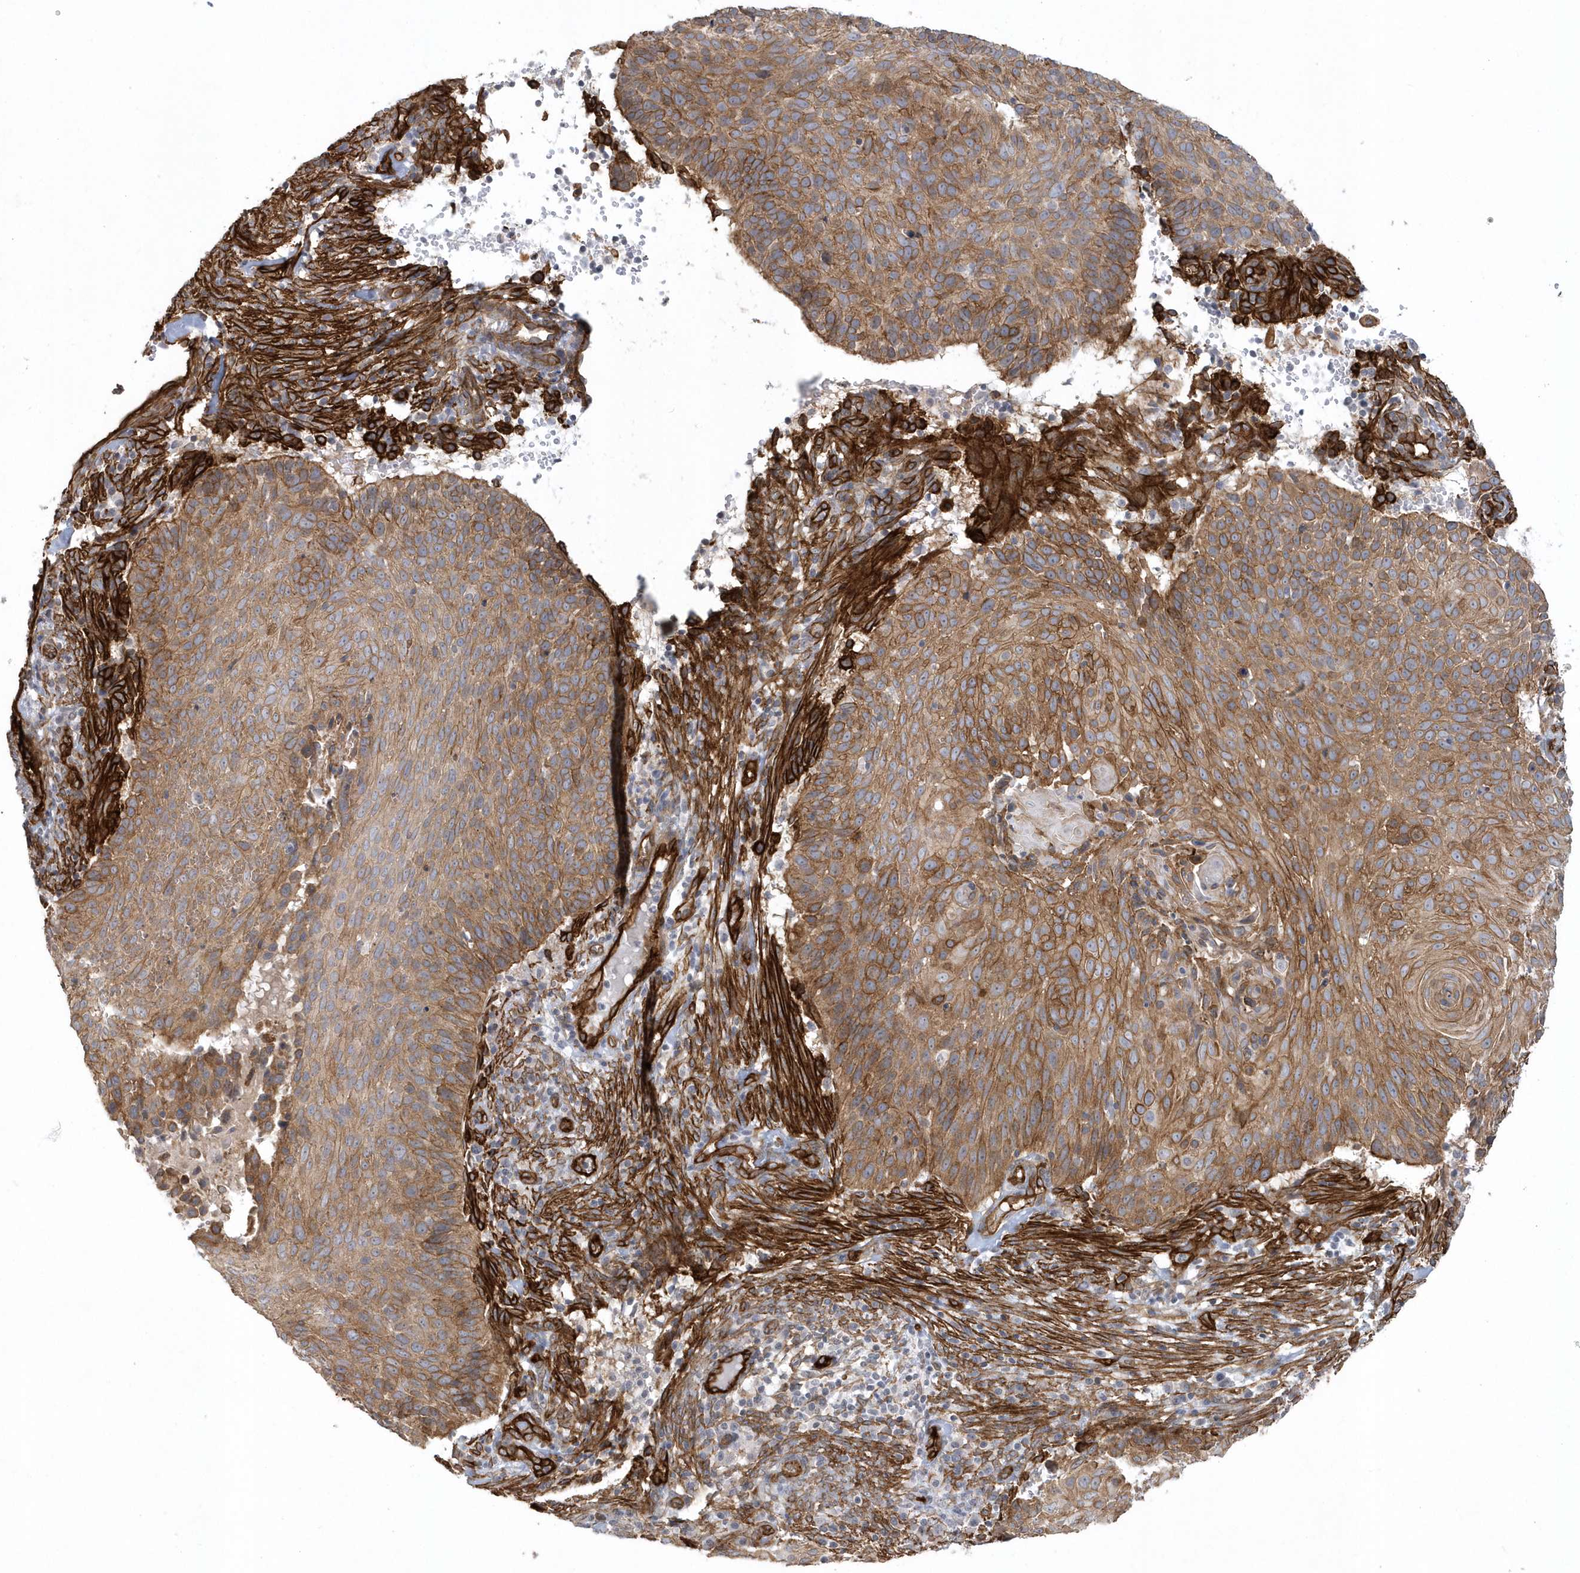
{"staining": {"intensity": "moderate", "quantity": ">75%", "location": "cytoplasmic/membranous"}, "tissue": "cervical cancer", "cell_type": "Tumor cells", "image_type": "cancer", "snomed": [{"axis": "morphology", "description": "Squamous cell carcinoma, NOS"}, {"axis": "topography", "description": "Cervix"}], "caption": "An image of cervical squamous cell carcinoma stained for a protein reveals moderate cytoplasmic/membranous brown staining in tumor cells.", "gene": "RAI14", "patient": {"sex": "female", "age": 74}}